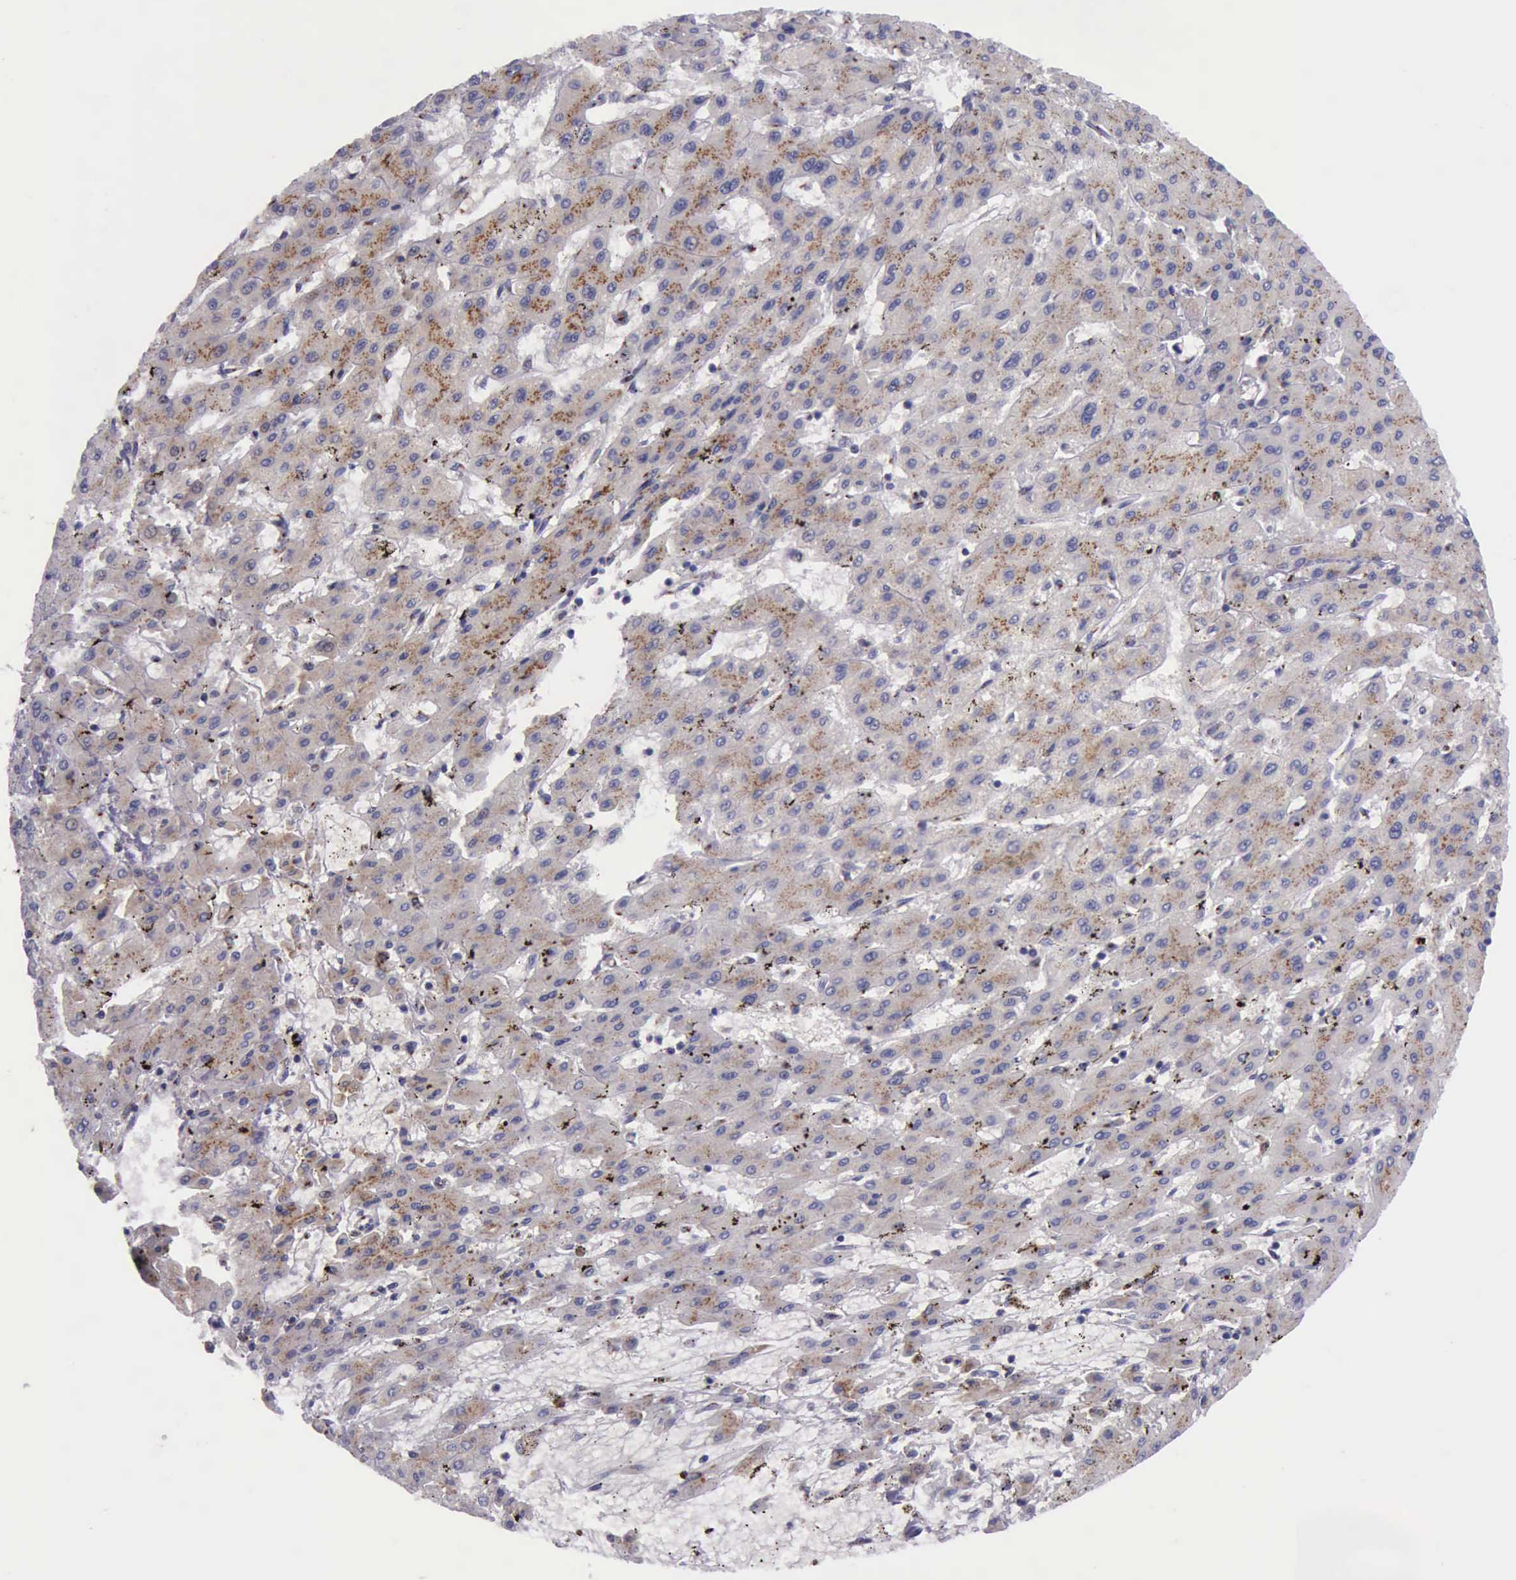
{"staining": {"intensity": "strong", "quantity": ">75%", "location": "cytoplasmic/membranous"}, "tissue": "liver cancer", "cell_type": "Tumor cells", "image_type": "cancer", "snomed": [{"axis": "morphology", "description": "Carcinoma, Hepatocellular, NOS"}, {"axis": "topography", "description": "Liver"}], "caption": "A histopathology image showing strong cytoplasmic/membranous expression in approximately >75% of tumor cells in liver hepatocellular carcinoma, as visualized by brown immunohistochemical staining.", "gene": "GOLGA5", "patient": {"sex": "female", "age": 52}}